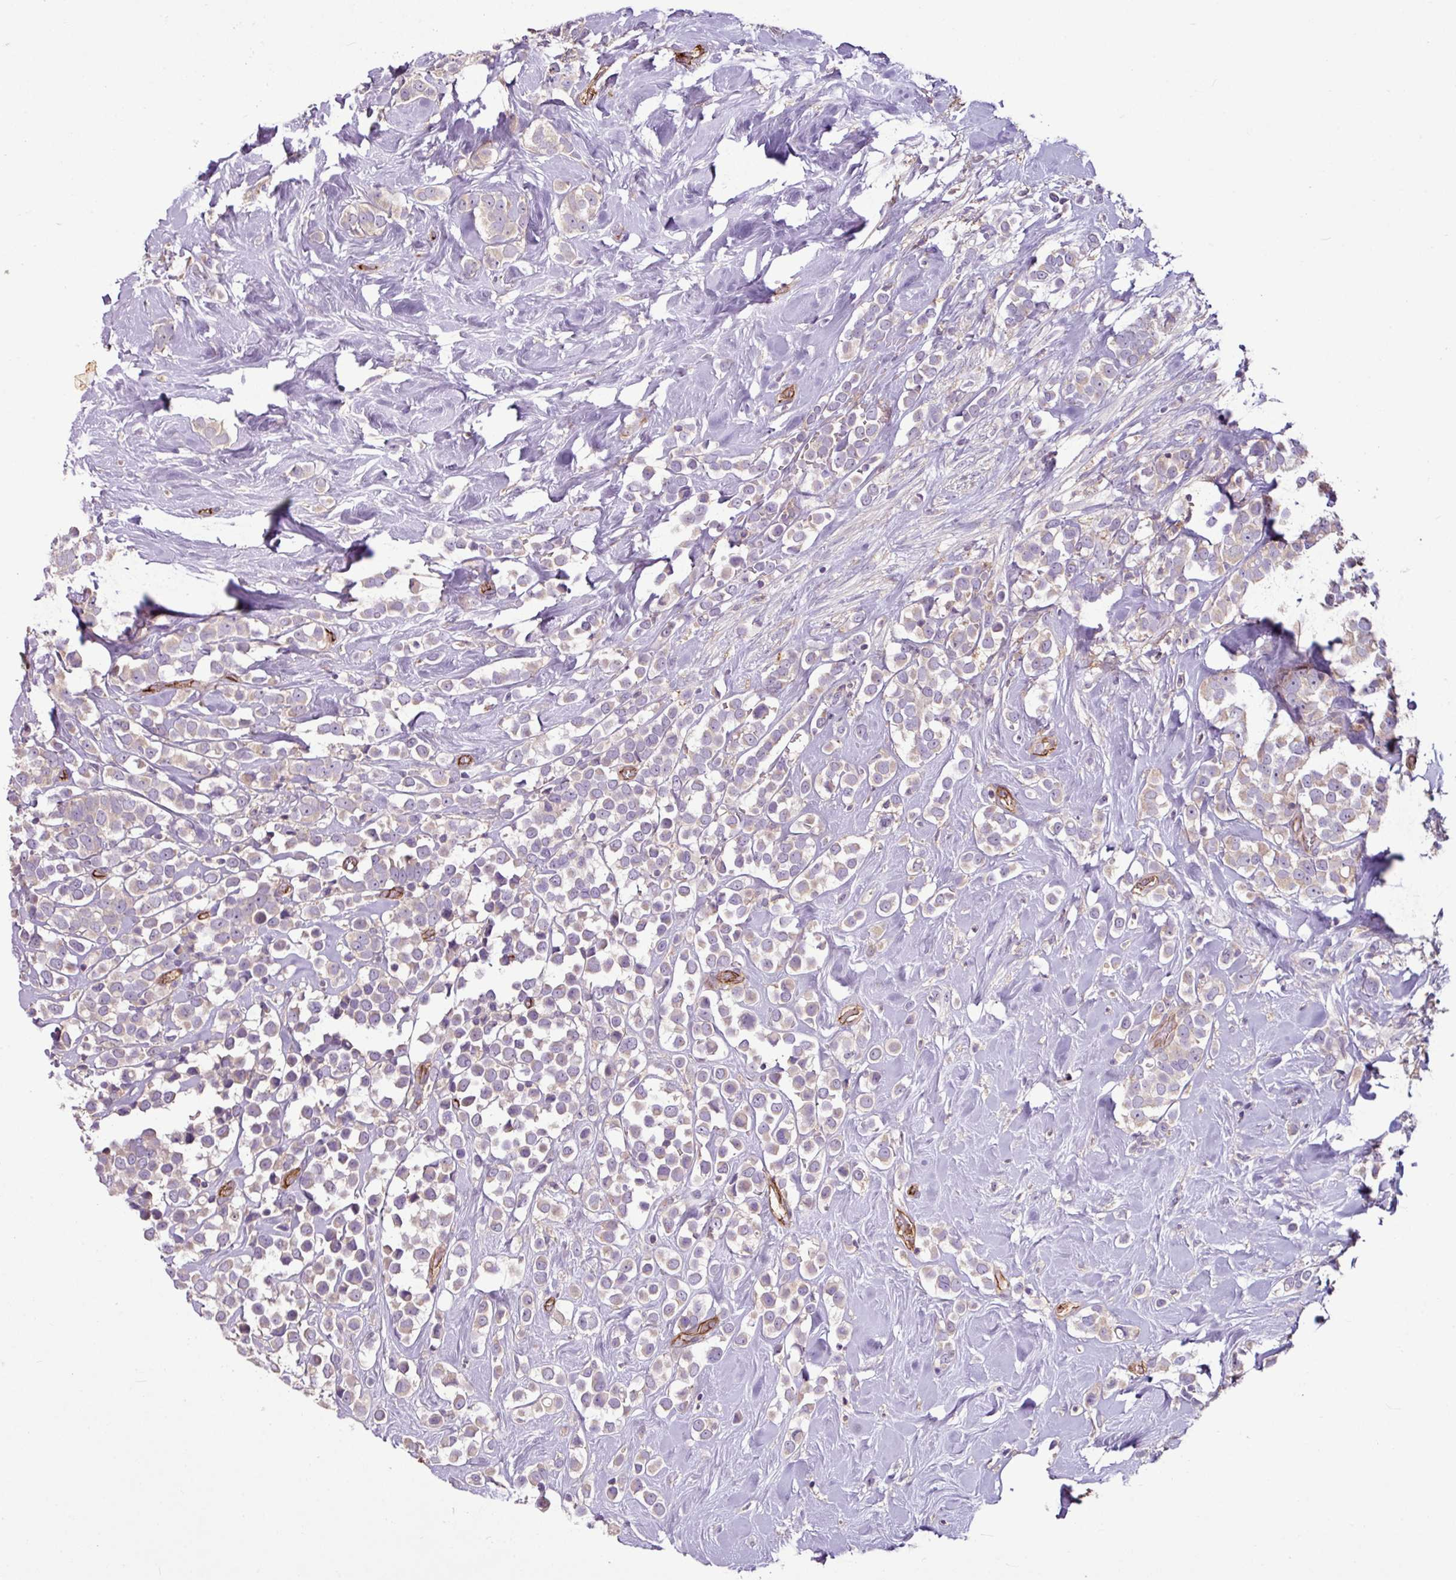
{"staining": {"intensity": "negative", "quantity": "none", "location": "none"}, "tissue": "breast cancer", "cell_type": "Tumor cells", "image_type": "cancer", "snomed": [{"axis": "morphology", "description": "Duct carcinoma"}, {"axis": "topography", "description": "Breast"}], "caption": "Tumor cells are negative for brown protein staining in infiltrating ductal carcinoma (breast).", "gene": "ZNF106", "patient": {"sex": "female", "age": 80}}